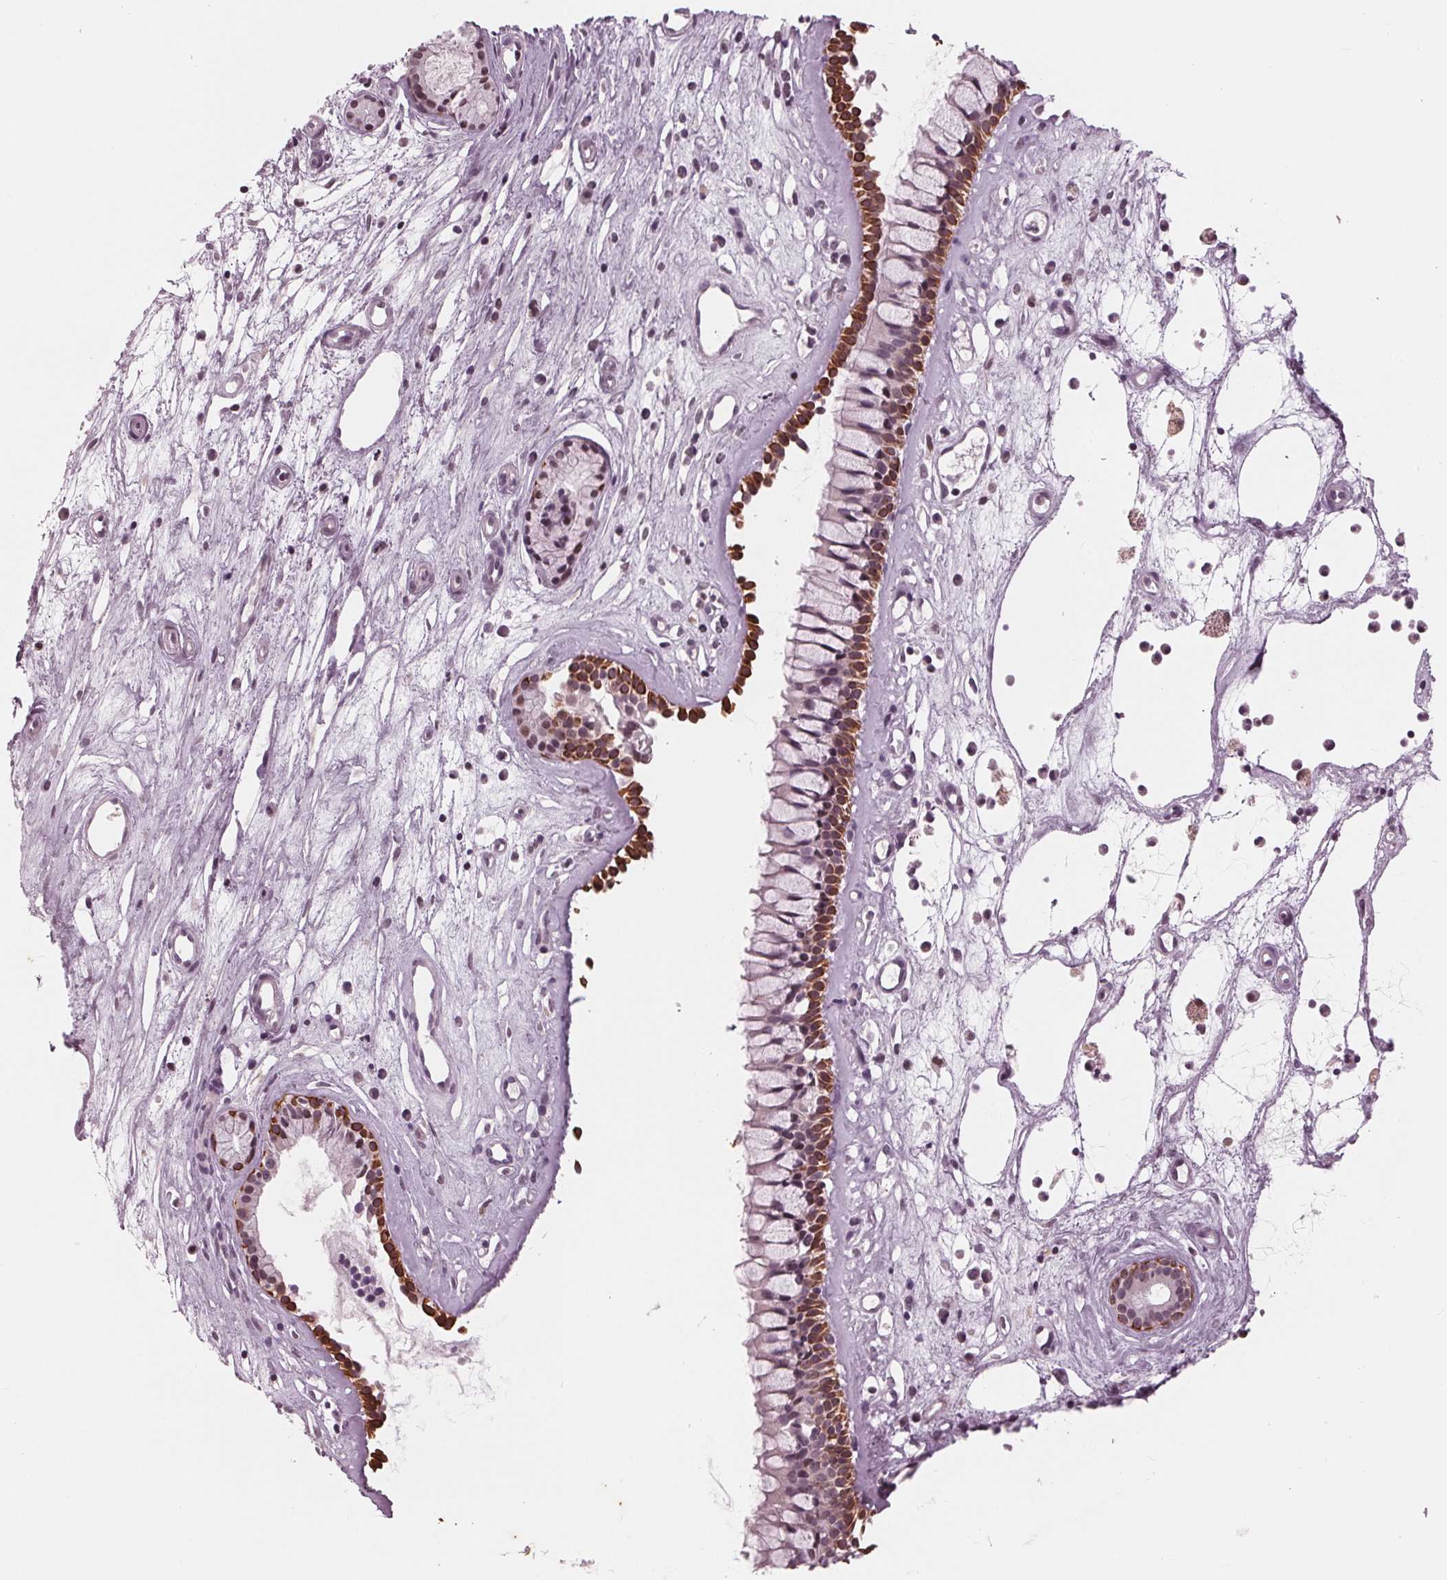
{"staining": {"intensity": "strong", "quantity": "25%-75%", "location": "nuclear"}, "tissue": "nasopharynx", "cell_type": "Respiratory epithelial cells", "image_type": "normal", "snomed": [{"axis": "morphology", "description": "Normal tissue, NOS"}, {"axis": "topography", "description": "Nasopharynx"}], "caption": "A high amount of strong nuclear expression is present in approximately 25%-75% of respiratory epithelial cells in normal nasopharynx.", "gene": "DNMT3L", "patient": {"sex": "female", "age": 52}}